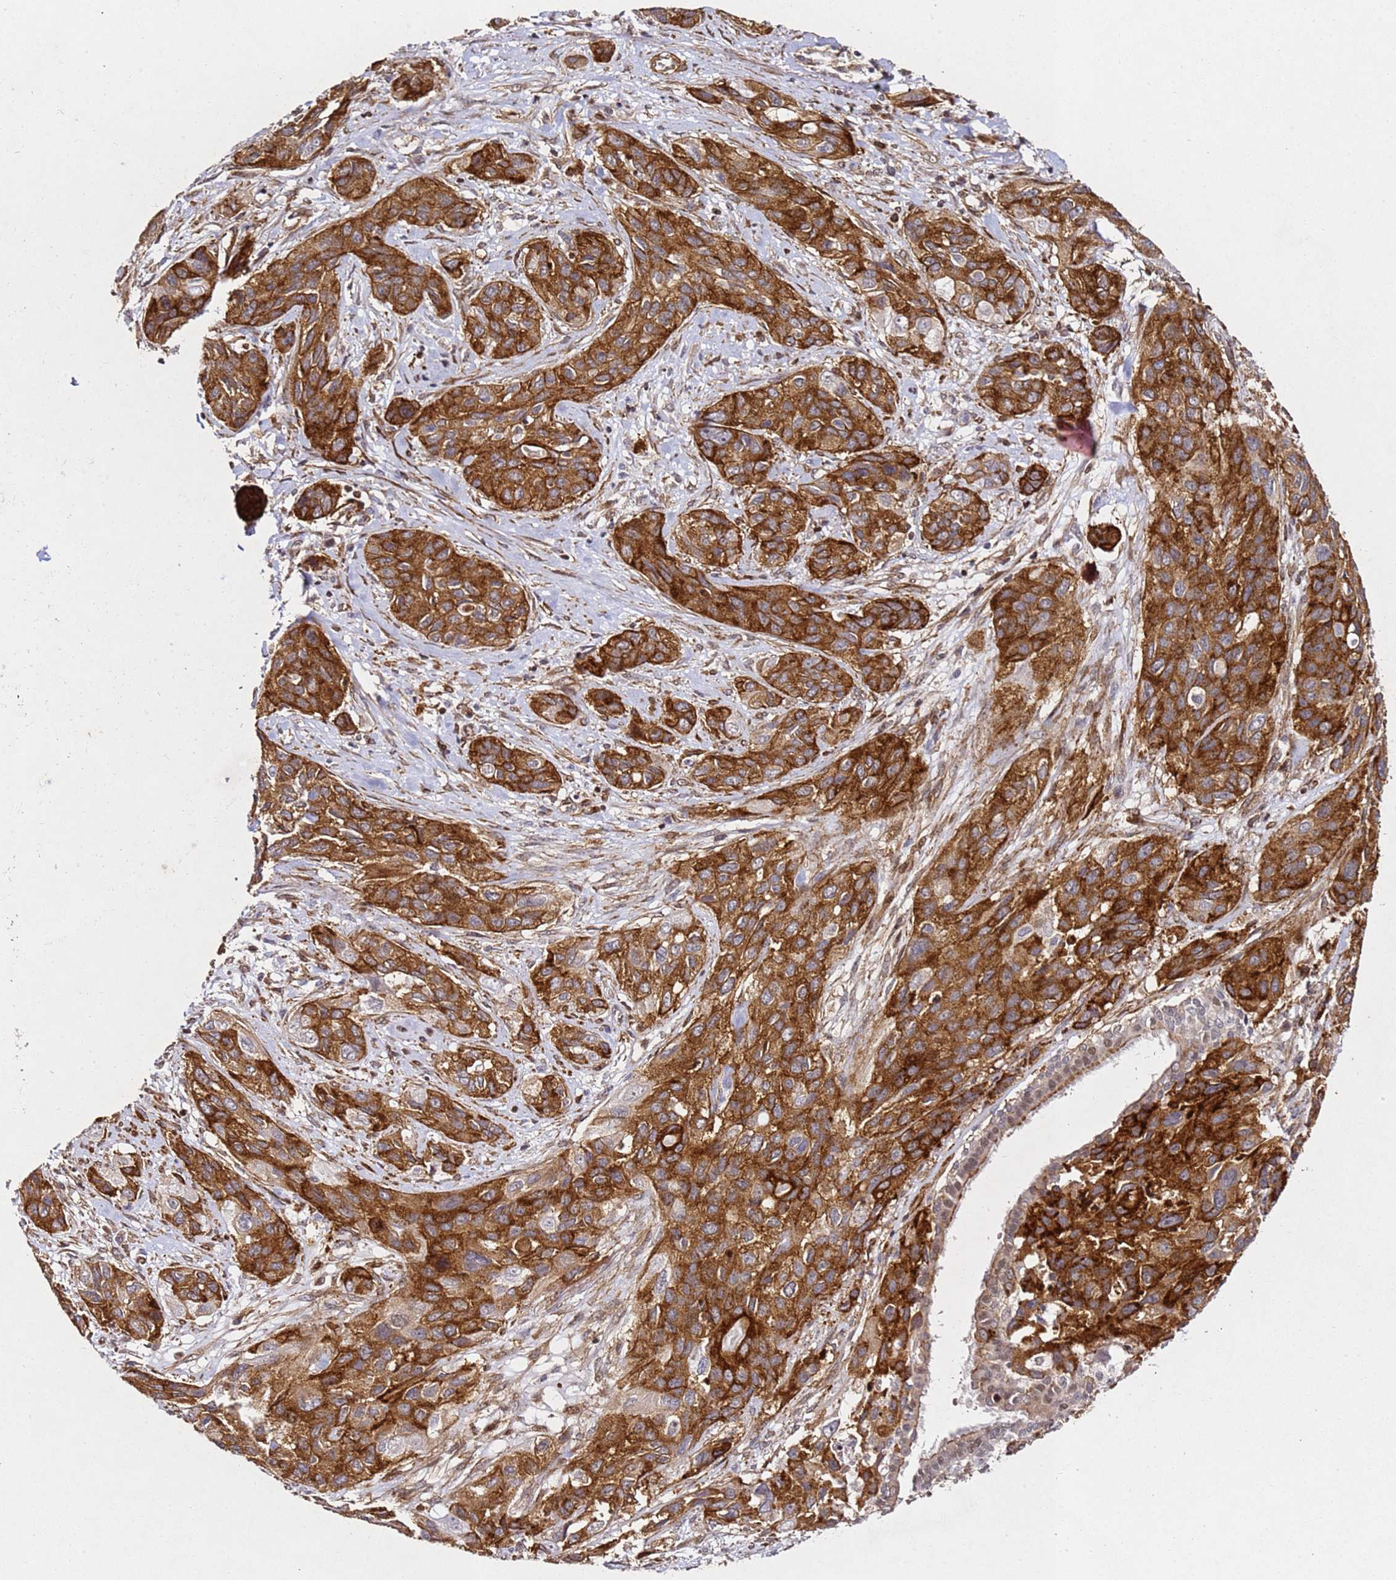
{"staining": {"intensity": "moderate", "quantity": ">75%", "location": "cytoplasmic/membranous"}, "tissue": "lung cancer", "cell_type": "Tumor cells", "image_type": "cancer", "snomed": [{"axis": "morphology", "description": "Squamous cell carcinoma, NOS"}, {"axis": "topography", "description": "Lung"}], "caption": "This photomicrograph demonstrates lung squamous cell carcinoma stained with immunohistochemistry to label a protein in brown. The cytoplasmic/membranous of tumor cells show moderate positivity for the protein. Nuclei are counter-stained blue.", "gene": "ZNF296", "patient": {"sex": "female", "age": 70}}